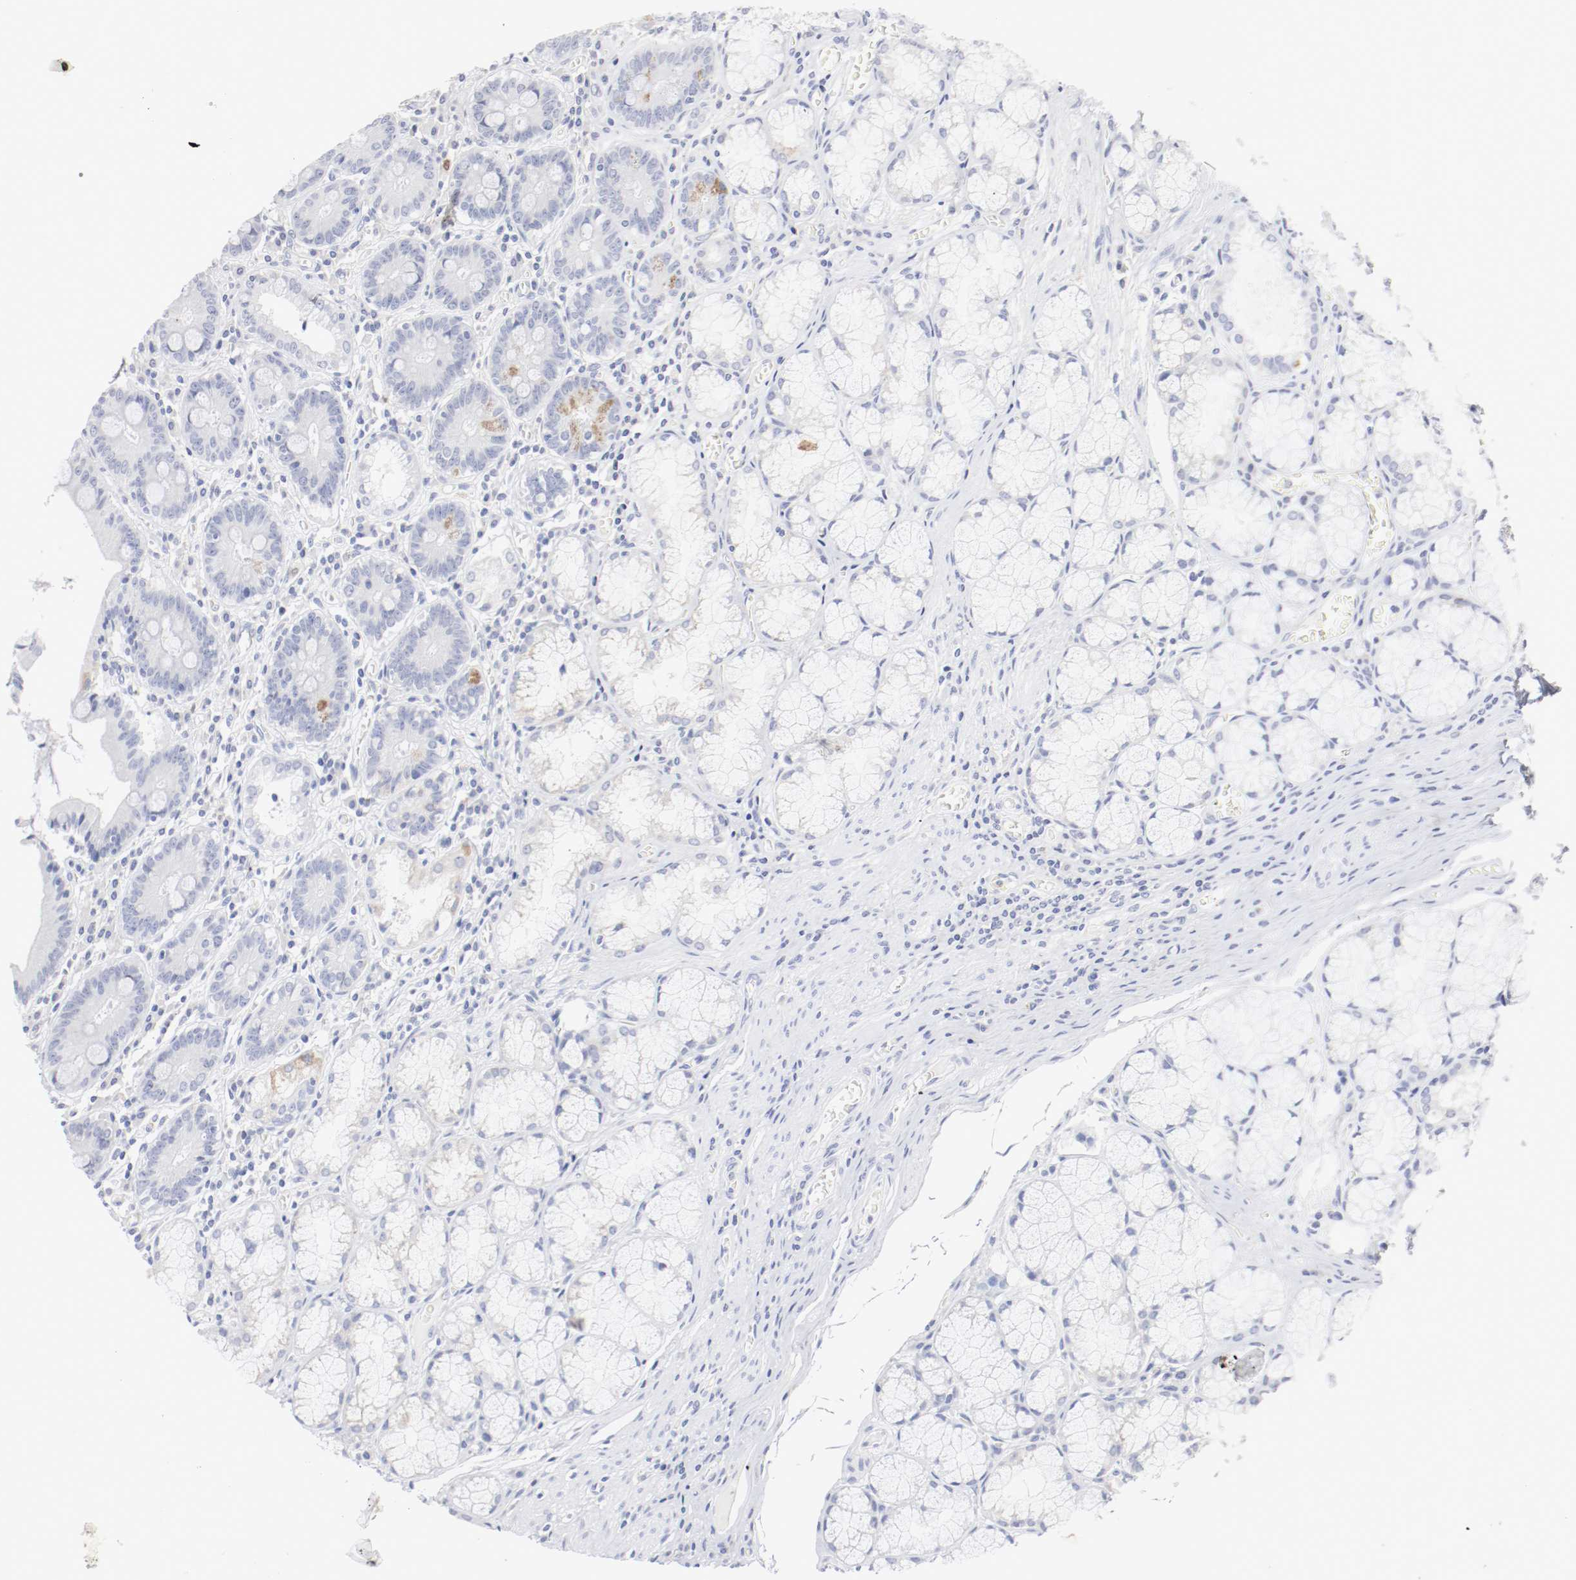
{"staining": {"intensity": "weak", "quantity": "<25%", "location": "cytoplasmic/membranous"}, "tissue": "stomach", "cell_type": "Glandular cells", "image_type": "normal", "snomed": [{"axis": "morphology", "description": "Normal tissue, NOS"}, {"axis": "topography", "description": "Stomach, lower"}], "caption": "Photomicrograph shows no significant protein expression in glandular cells of normal stomach.", "gene": "ITGAX", "patient": {"sex": "male", "age": 56}}